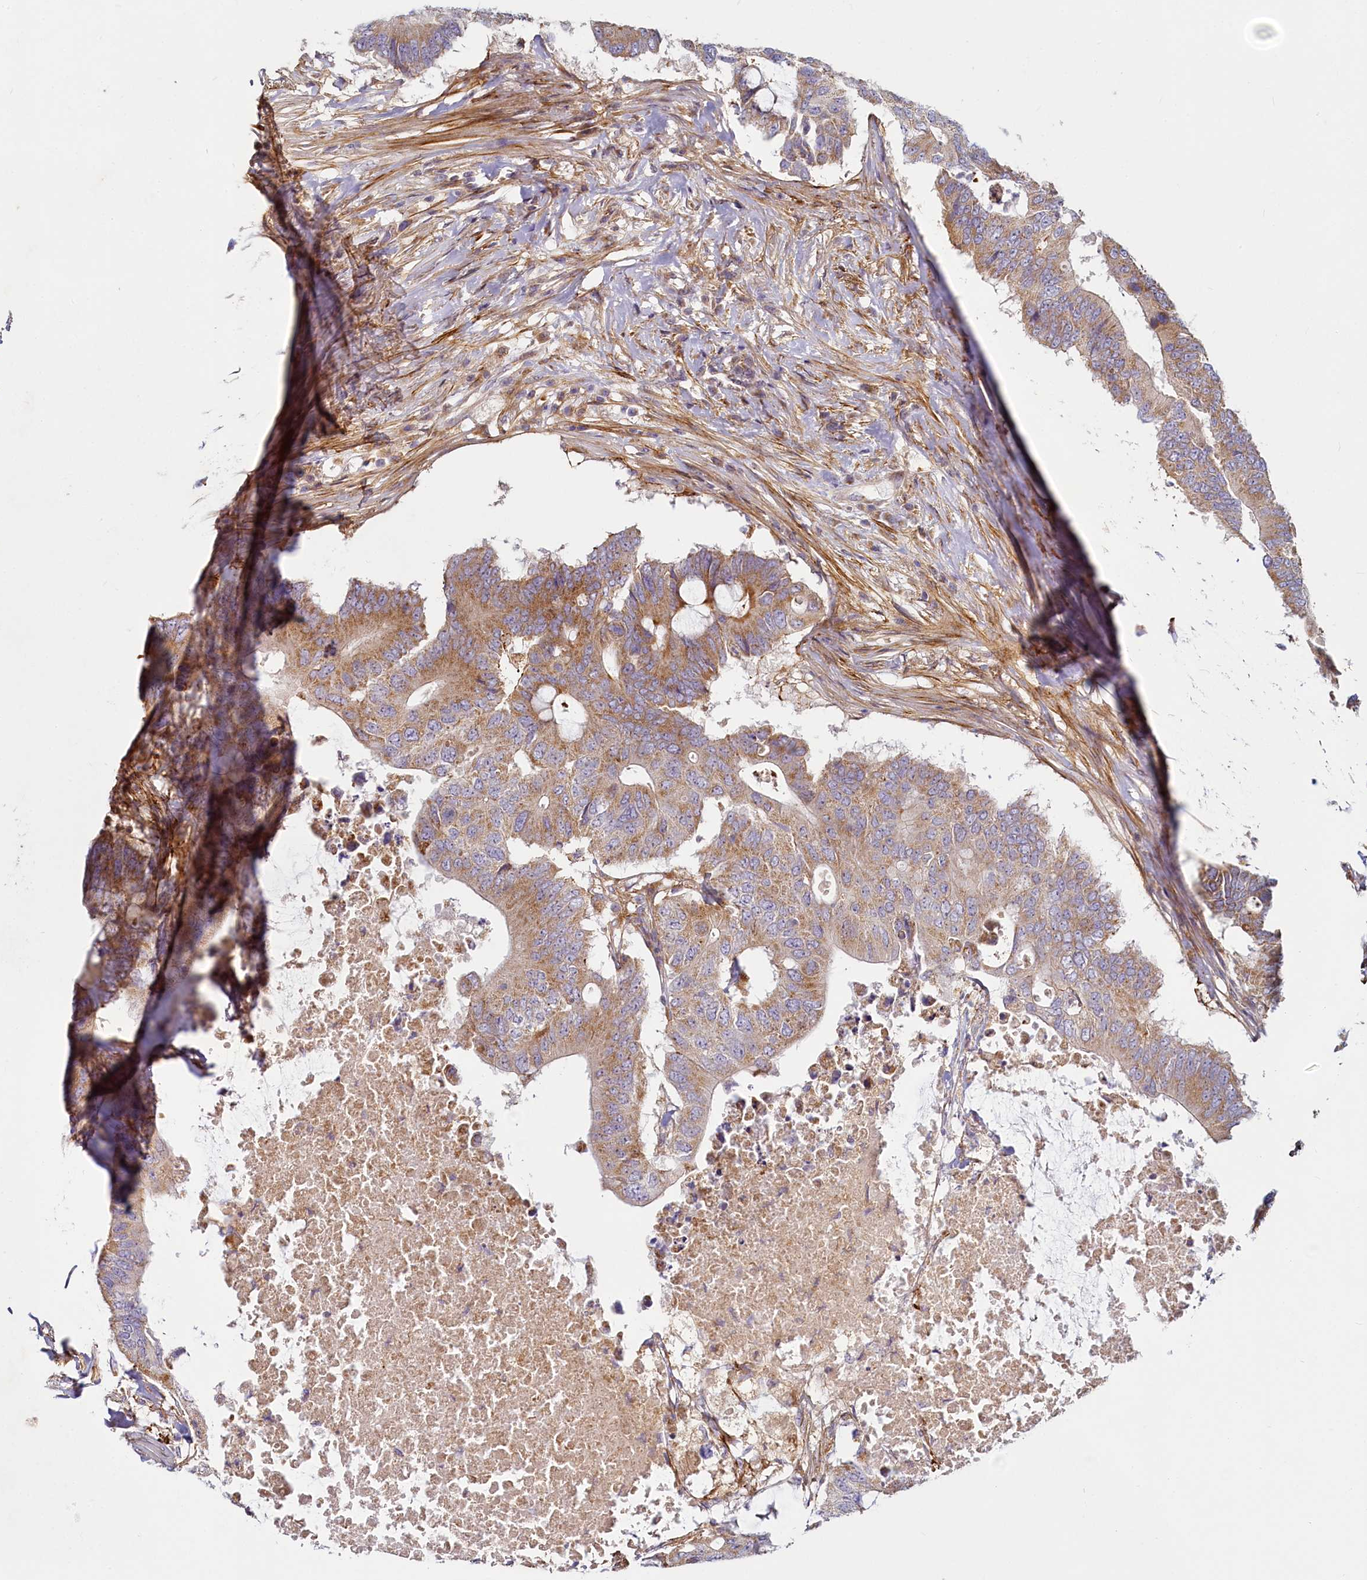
{"staining": {"intensity": "moderate", "quantity": ">75%", "location": "cytoplasmic/membranous"}, "tissue": "colorectal cancer", "cell_type": "Tumor cells", "image_type": "cancer", "snomed": [{"axis": "morphology", "description": "Adenocarcinoma, NOS"}, {"axis": "topography", "description": "Colon"}], "caption": "Colorectal adenocarcinoma stained for a protein (brown) exhibits moderate cytoplasmic/membranous positive positivity in approximately >75% of tumor cells.", "gene": "ADCY2", "patient": {"sex": "male", "age": 71}}